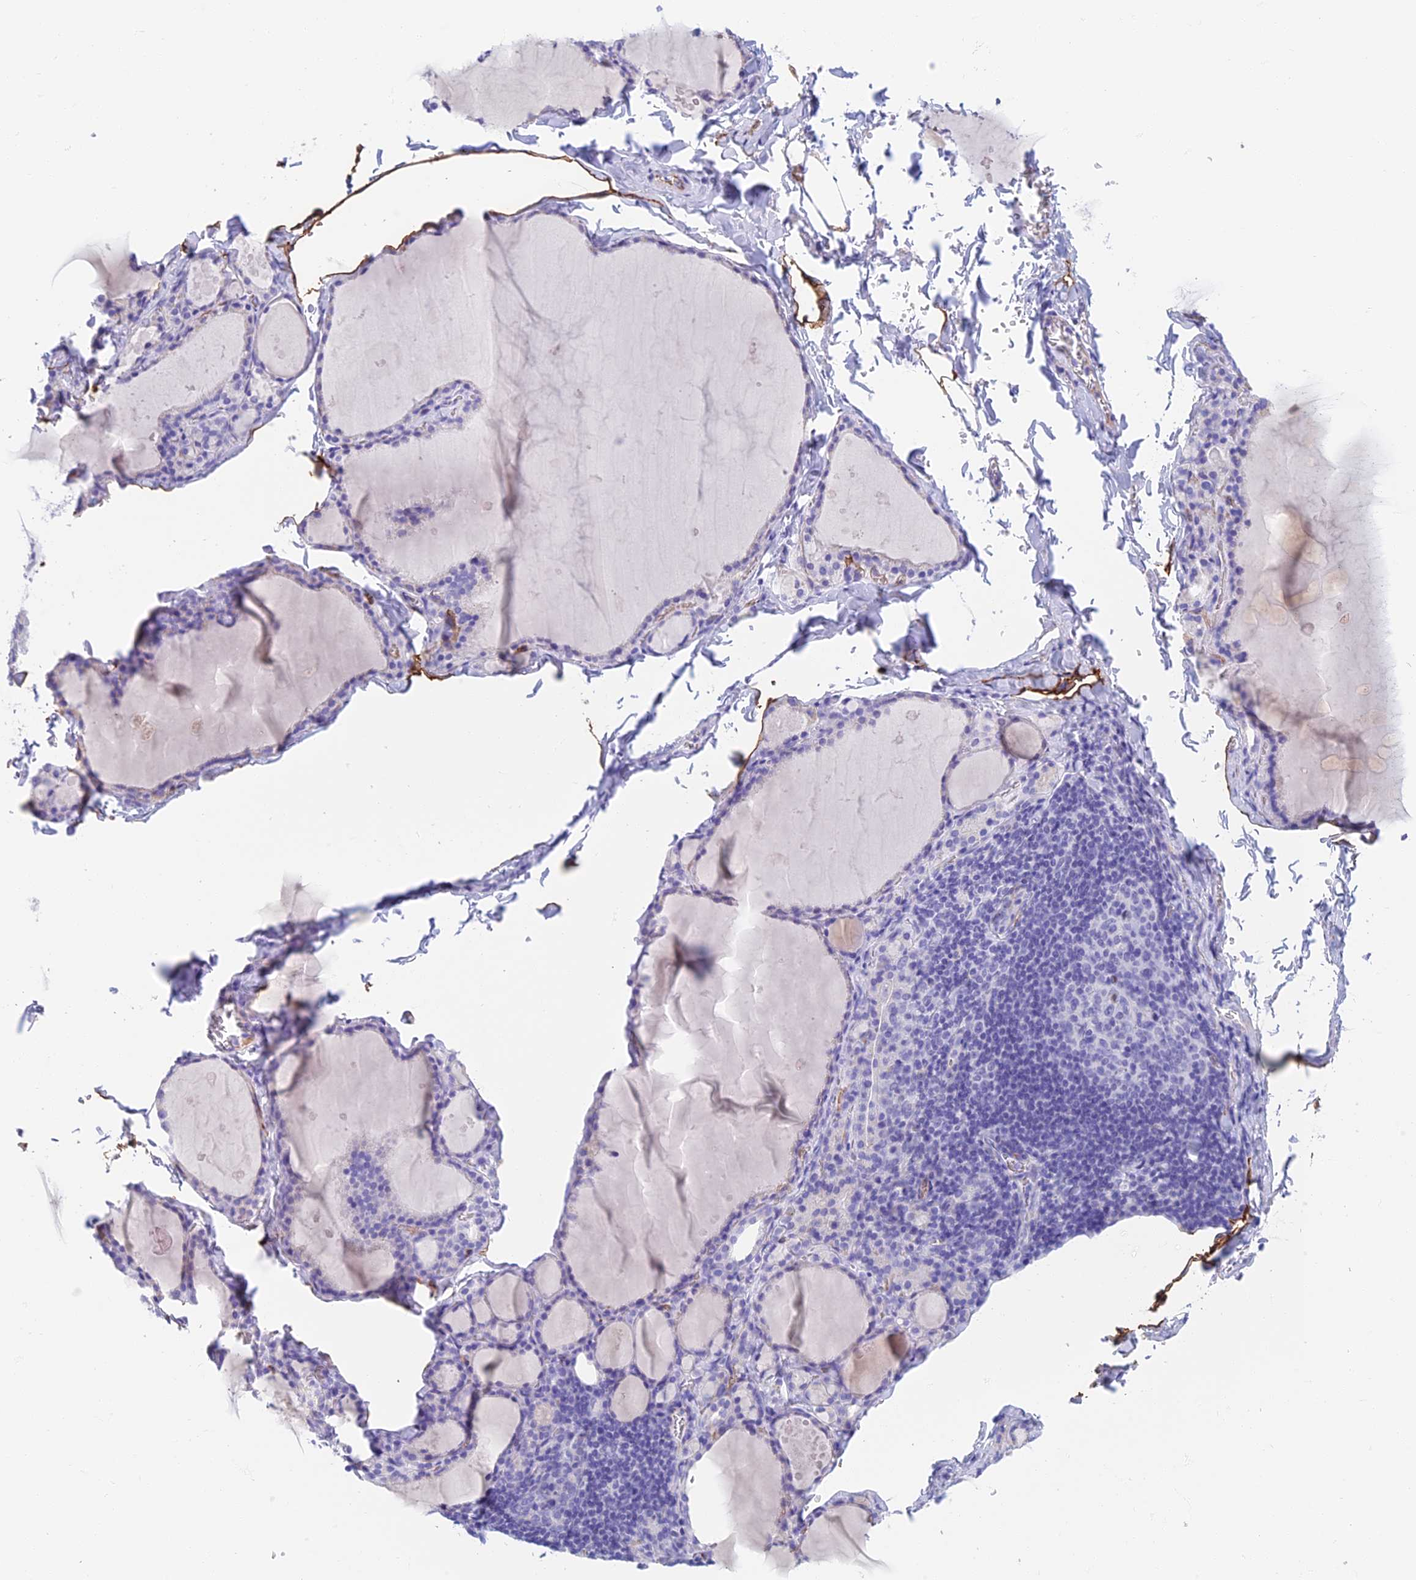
{"staining": {"intensity": "negative", "quantity": "none", "location": "none"}, "tissue": "thyroid gland", "cell_type": "Glandular cells", "image_type": "normal", "snomed": [{"axis": "morphology", "description": "Normal tissue, NOS"}, {"axis": "topography", "description": "Thyroid gland"}], "caption": "The immunohistochemistry photomicrograph has no significant expression in glandular cells of thyroid gland.", "gene": "ETFRF1", "patient": {"sex": "male", "age": 56}}